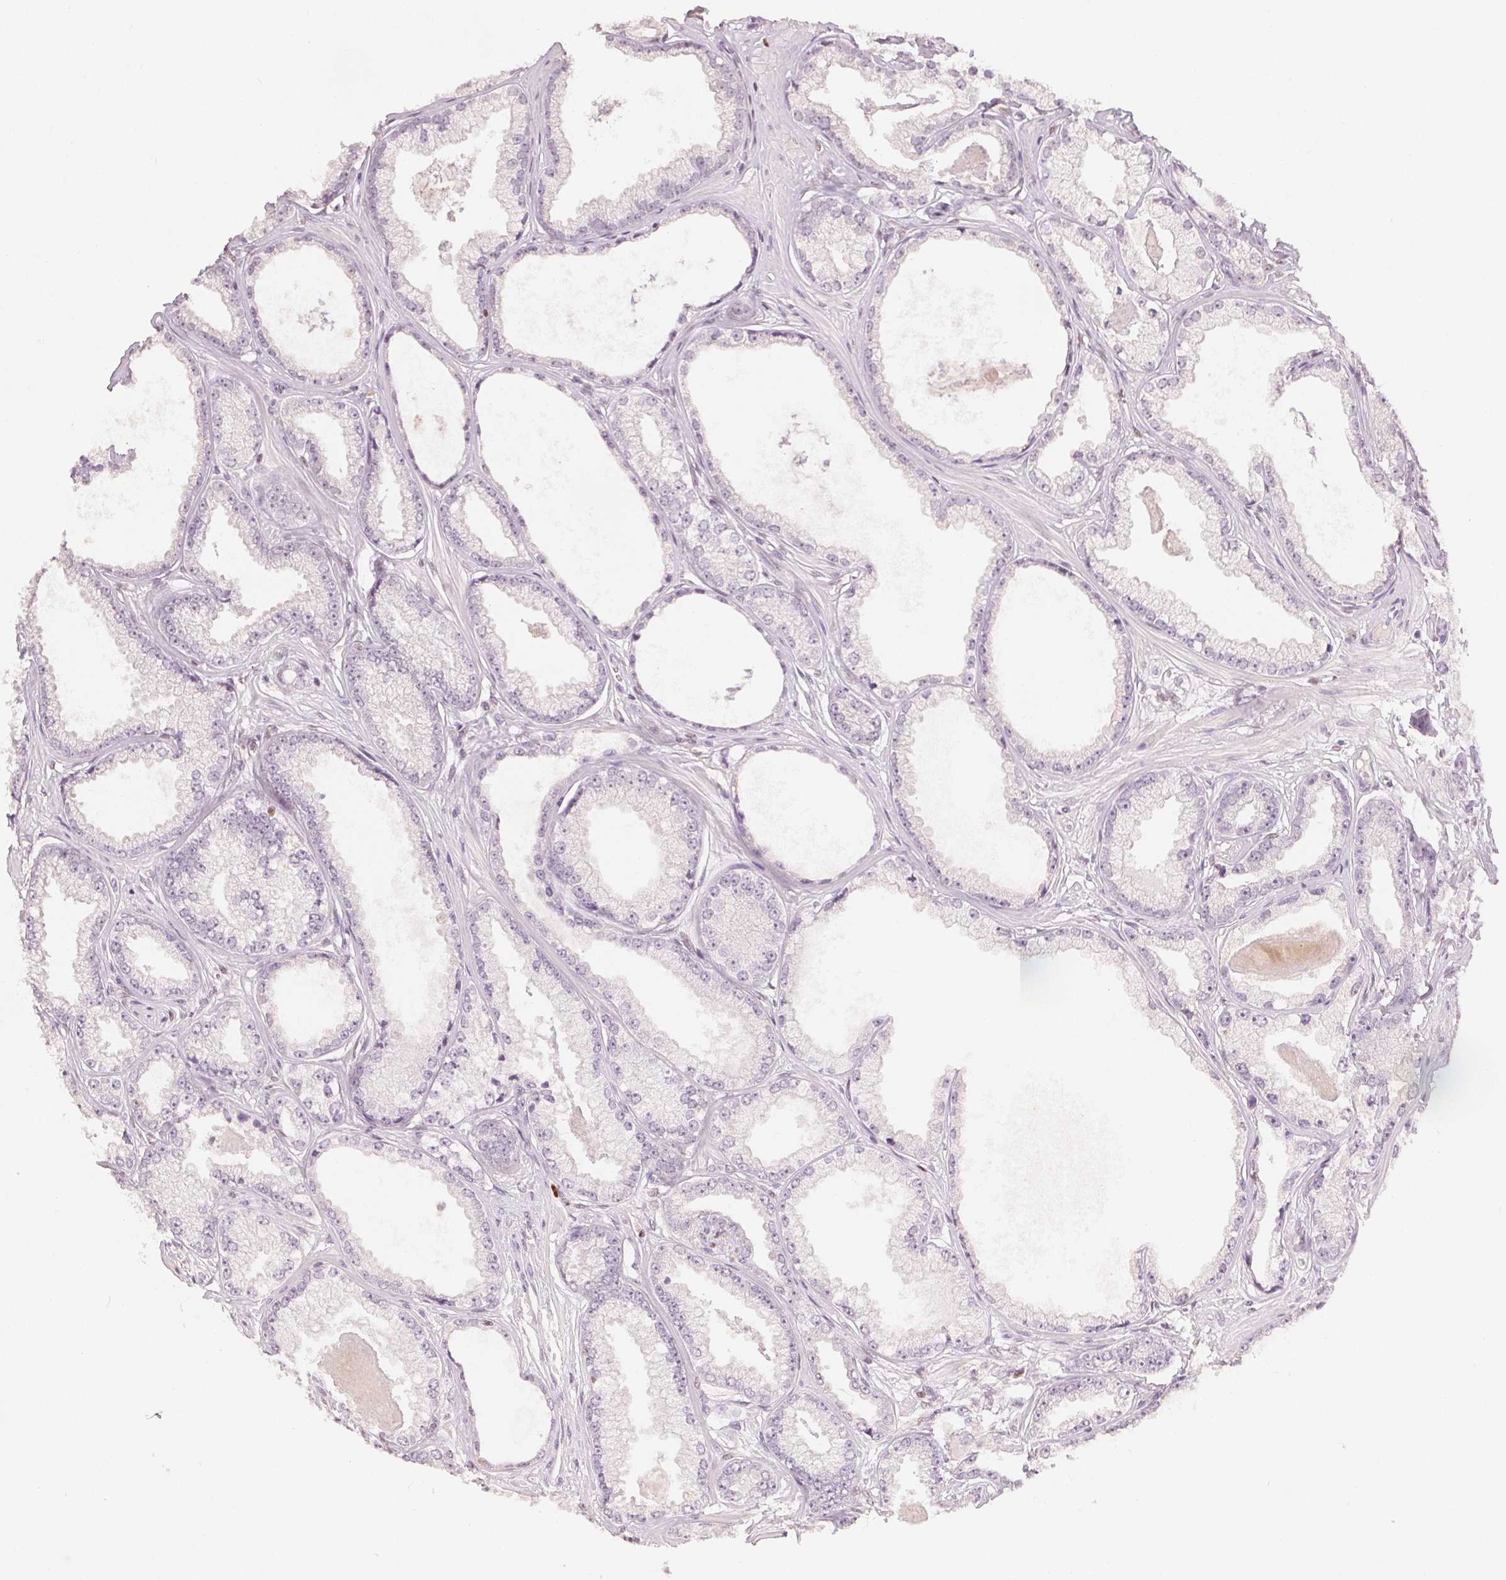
{"staining": {"intensity": "negative", "quantity": "none", "location": "none"}, "tissue": "prostate cancer", "cell_type": "Tumor cells", "image_type": "cancer", "snomed": [{"axis": "morphology", "description": "Adenocarcinoma, Low grade"}, {"axis": "topography", "description": "Prostate"}], "caption": "The IHC photomicrograph has no significant positivity in tumor cells of prostate adenocarcinoma (low-grade) tissue.", "gene": "RUNX2", "patient": {"sex": "male", "age": 64}}